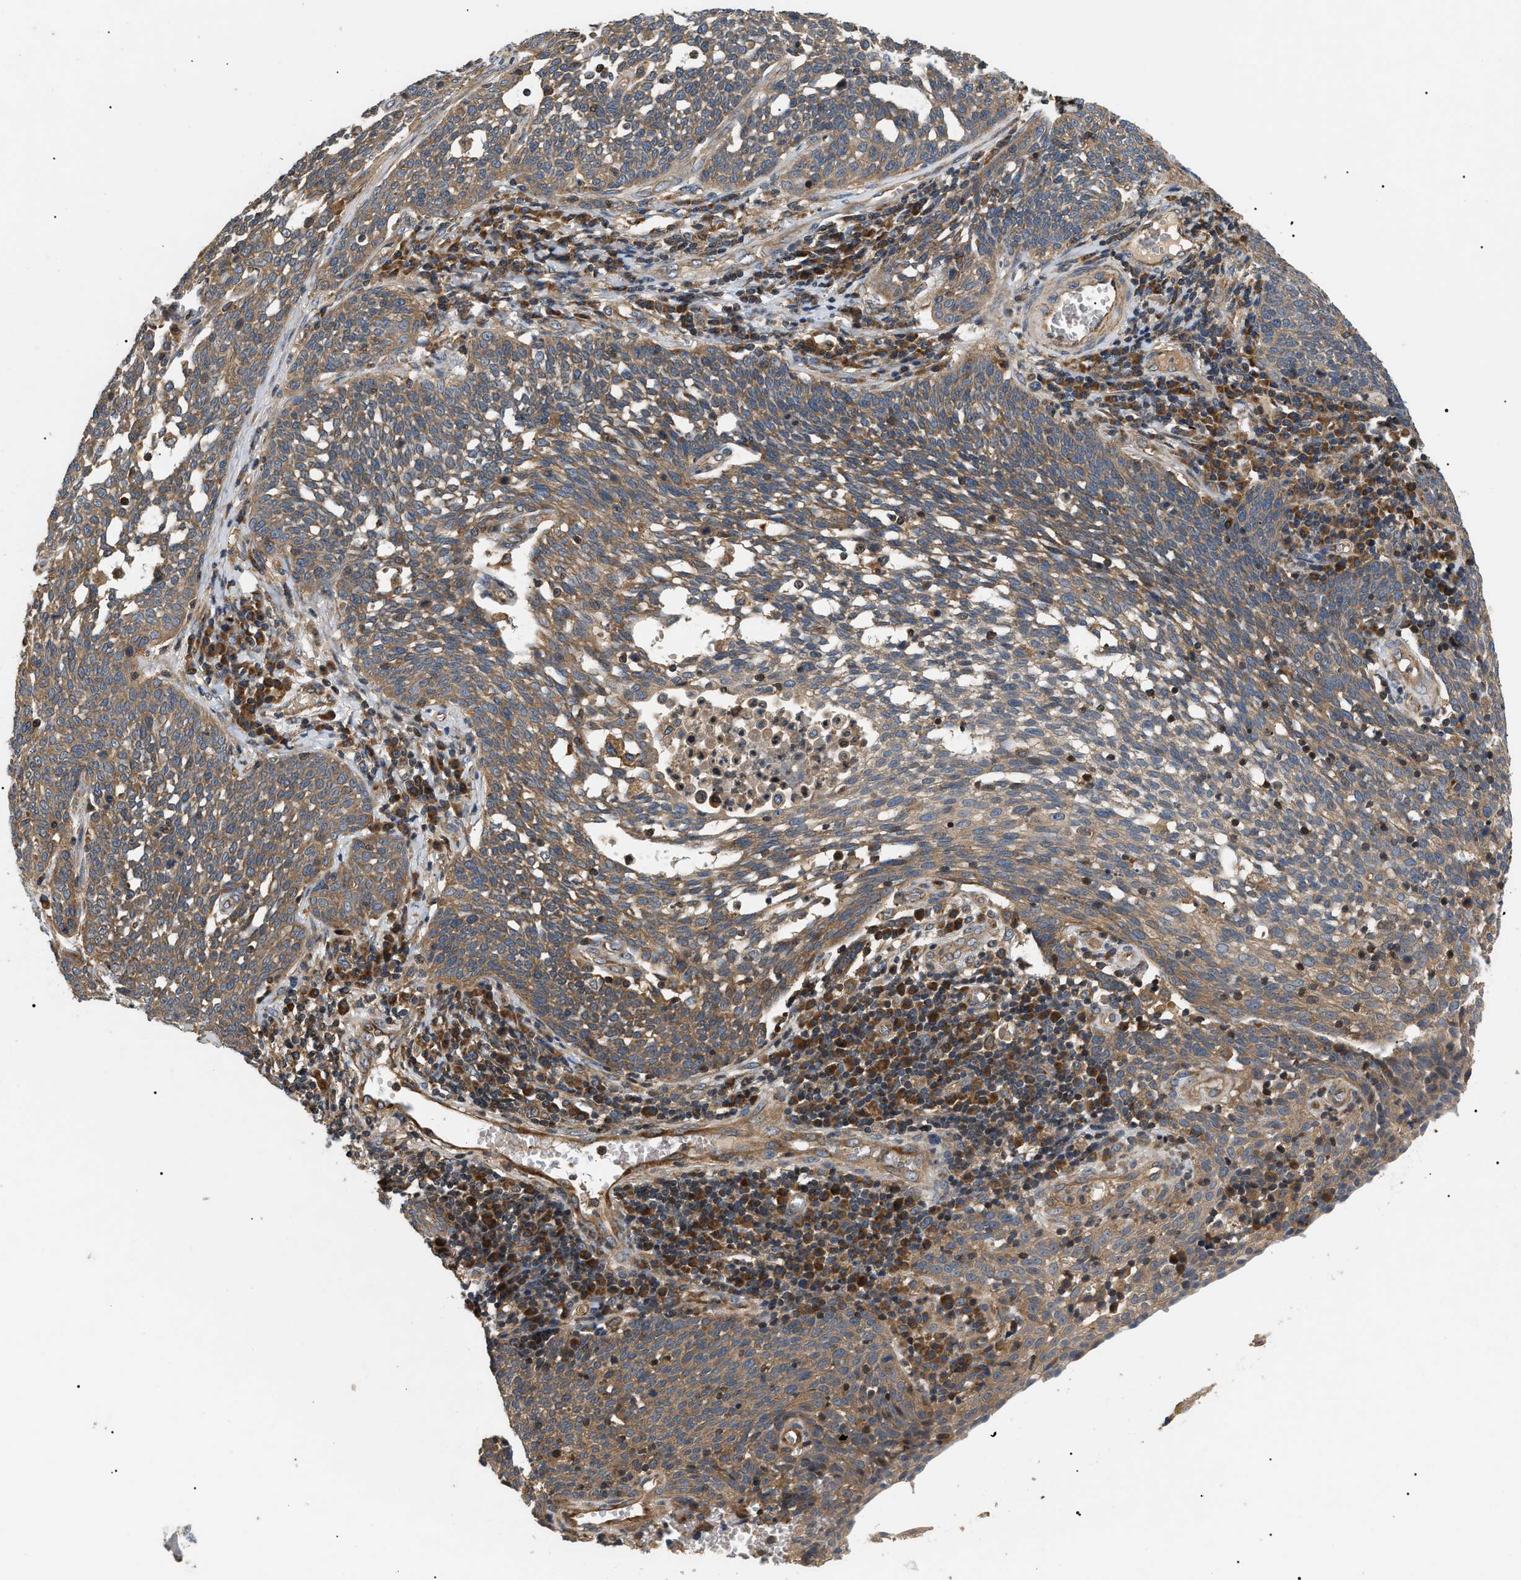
{"staining": {"intensity": "moderate", "quantity": ">75%", "location": "cytoplasmic/membranous"}, "tissue": "cervical cancer", "cell_type": "Tumor cells", "image_type": "cancer", "snomed": [{"axis": "morphology", "description": "Squamous cell carcinoma, NOS"}, {"axis": "topography", "description": "Cervix"}], "caption": "Human cervical cancer (squamous cell carcinoma) stained with a brown dye demonstrates moderate cytoplasmic/membranous positive positivity in approximately >75% of tumor cells.", "gene": "PPM1B", "patient": {"sex": "female", "age": 34}}